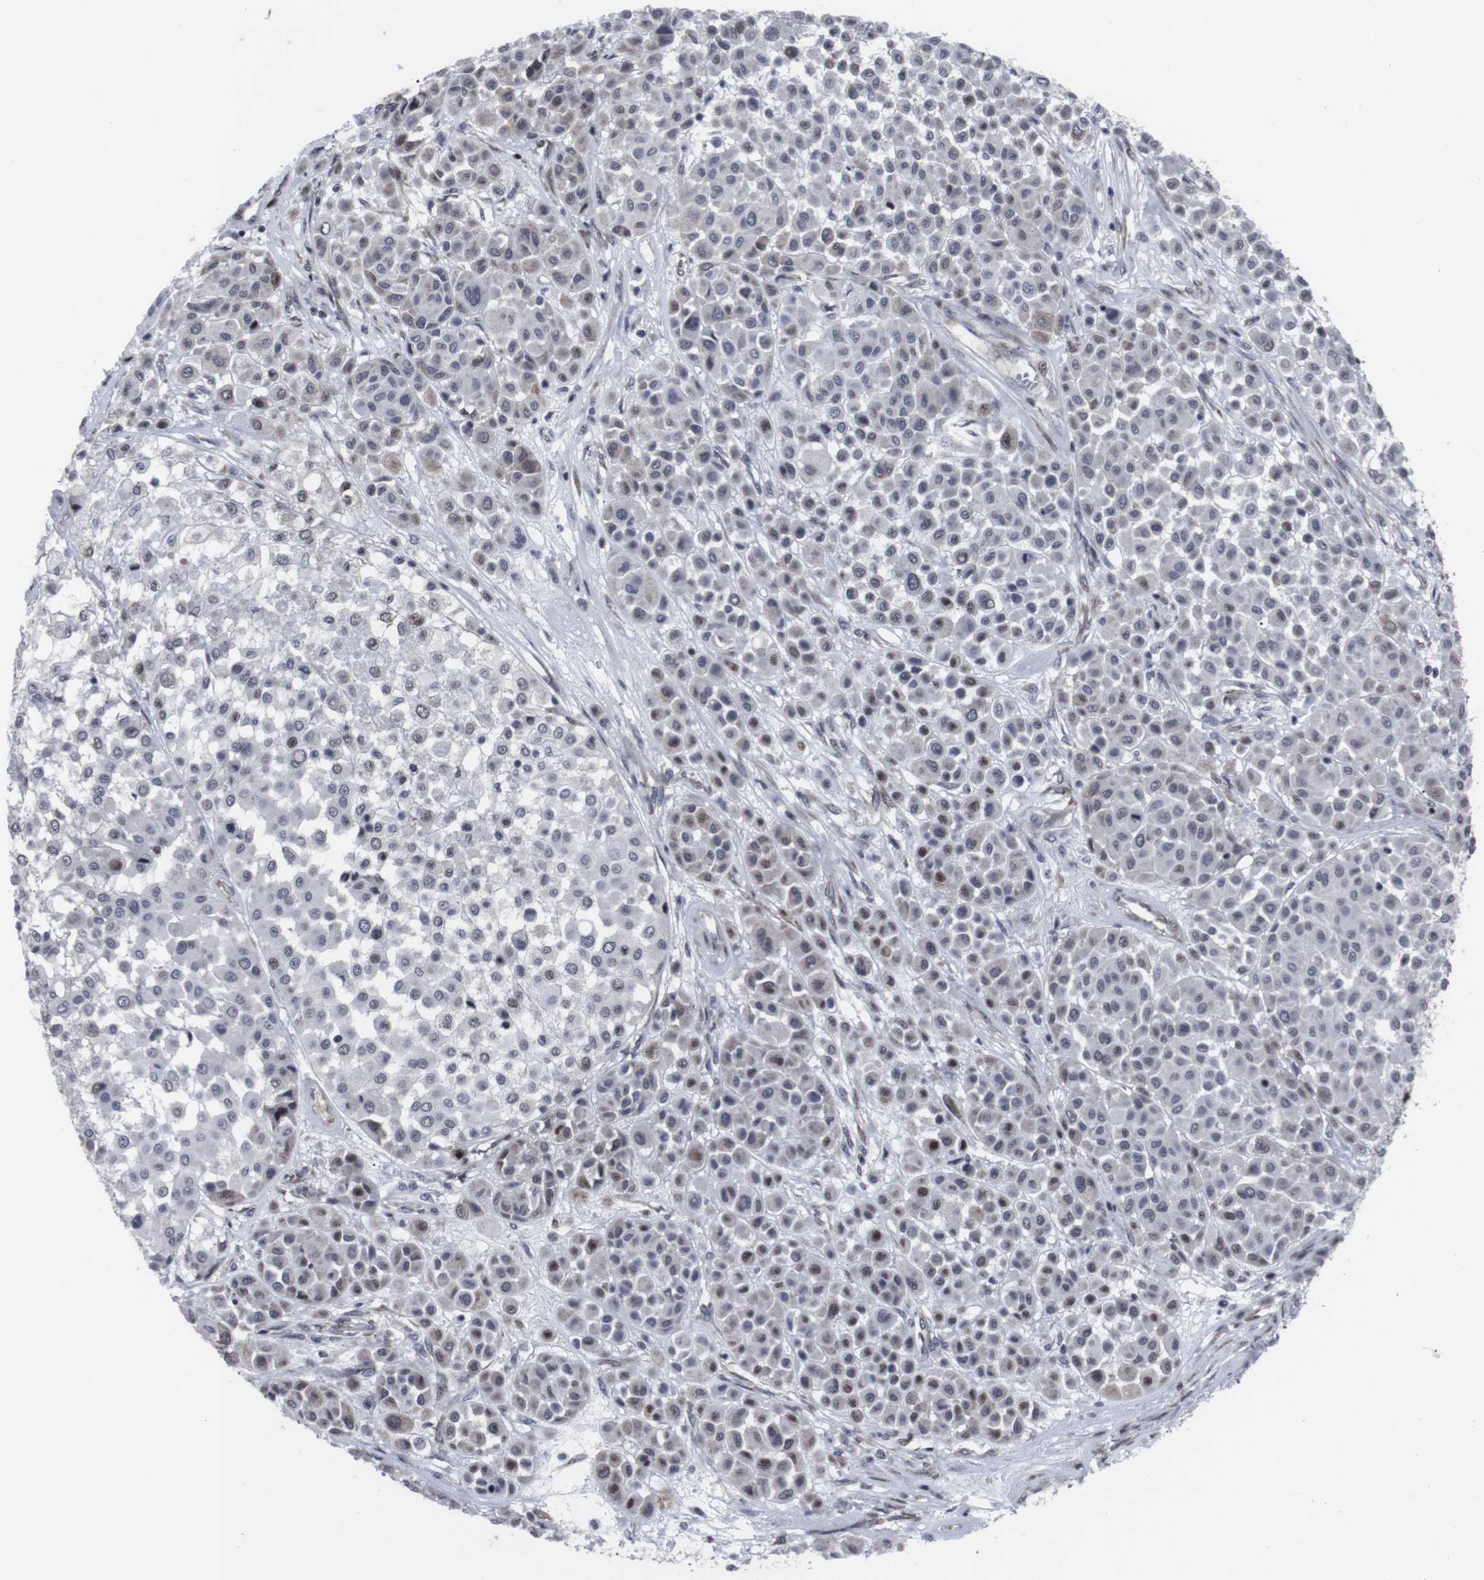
{"staining": {"intensity": "moderate", "quantity": "<25%", "location": "nuclear"}, "tissue": "melanoma", "cell_type": "Tumor cells", "image_type": "cancer", "snomed": [{"axis": "morphology", "description": "Malignant melanoma, Metastatic site"}, {"axis": "topography", "description": "Soft tissue"}], "caption": "Tumor cells reveal low levels of moderate nuclear expression in about <25% of cells in human melanoma.", "gene": "MLH1", "patient": {"sex": "male", "age": 41}}